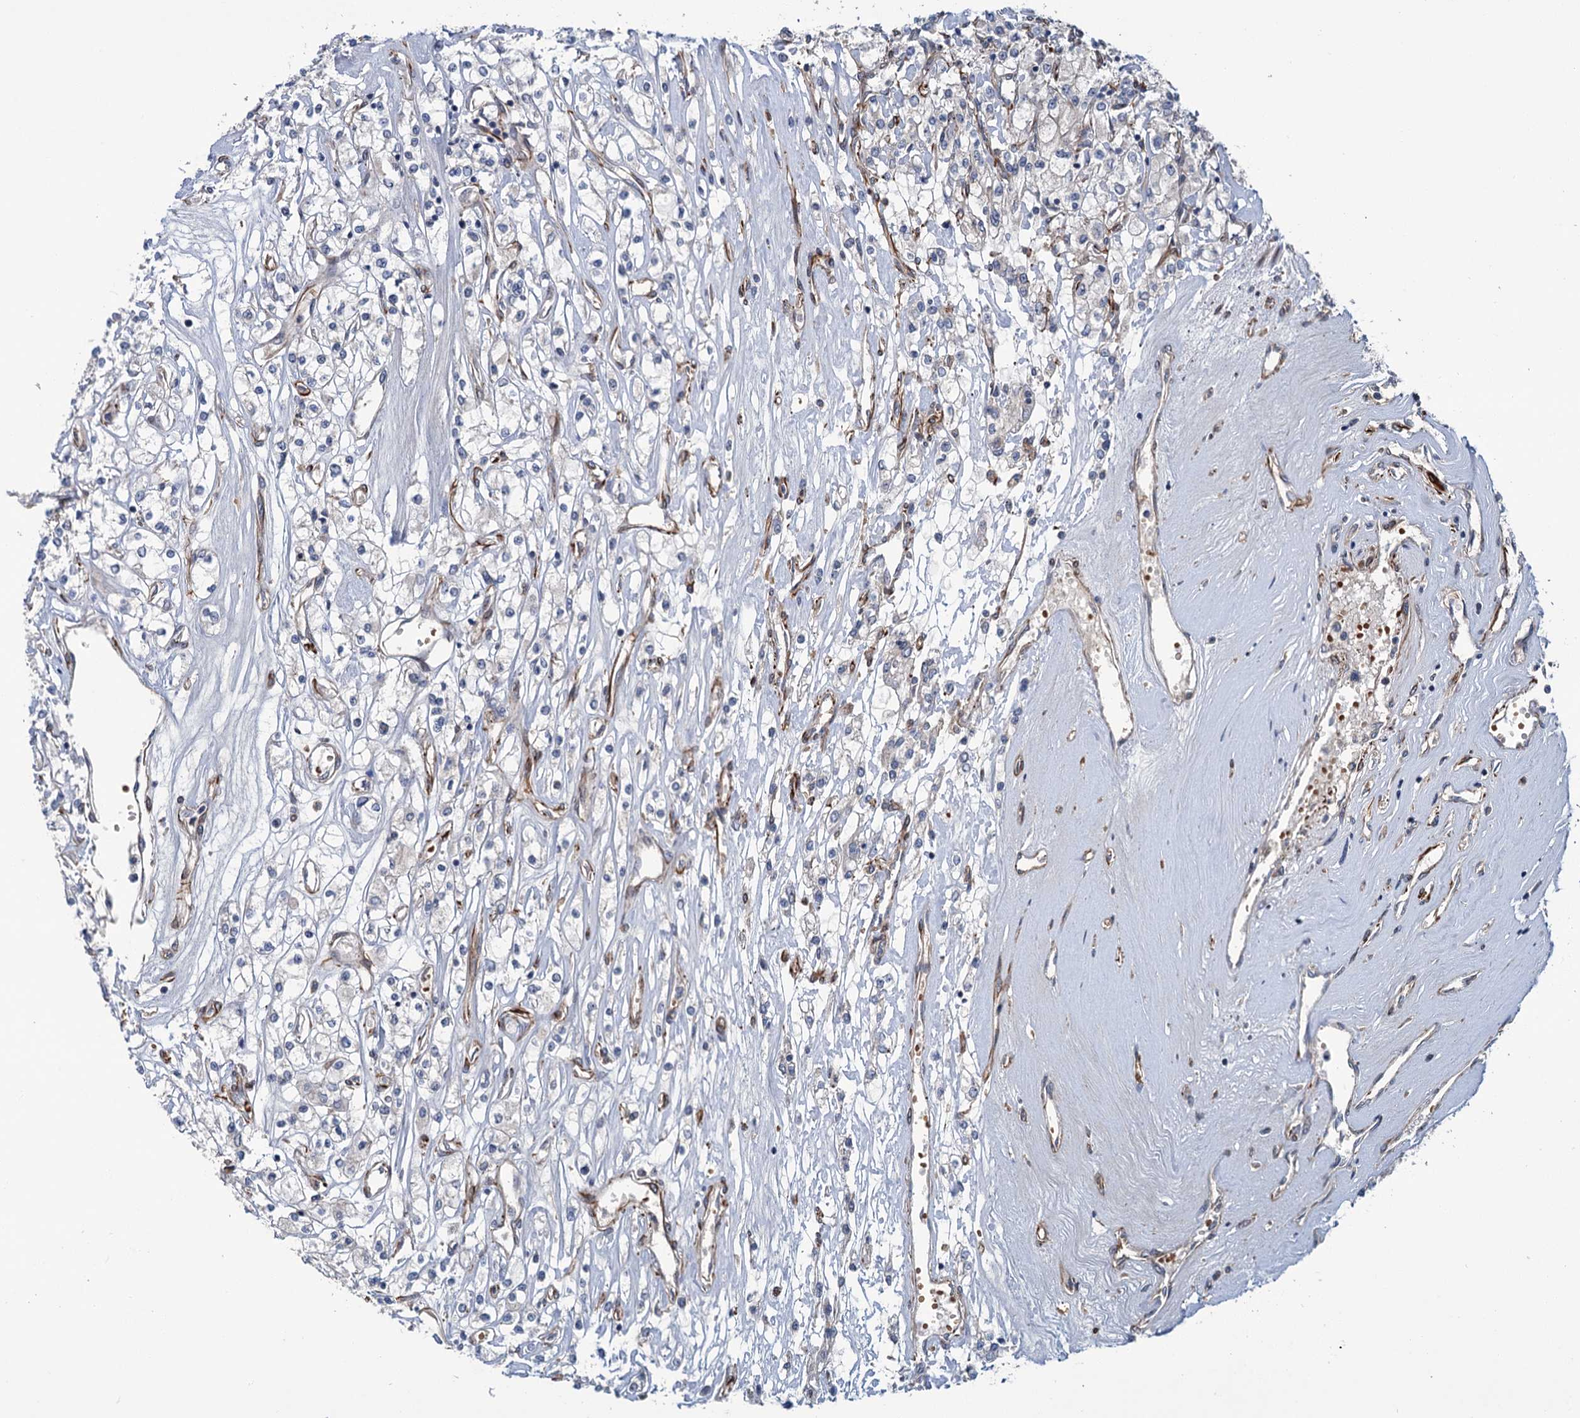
{"staining": {"intensity": "negative", "quantity": "none", "location": "none"}, "tissue": "renal cancer", "cell_type": "Tumor cells", "image_type": "cancer", "snomed": [{"axis": "morphology", "description": "Adenocarcinoma, NOS"}, {"axis": "topography", "description": "Kidney"}], "caption": "Photomicrograph shows no protein positivity in tumor cells of renal adenocarcinoma tissue.", "gene": "PKN2", "patient": {"sex": "female", "age": 59}}